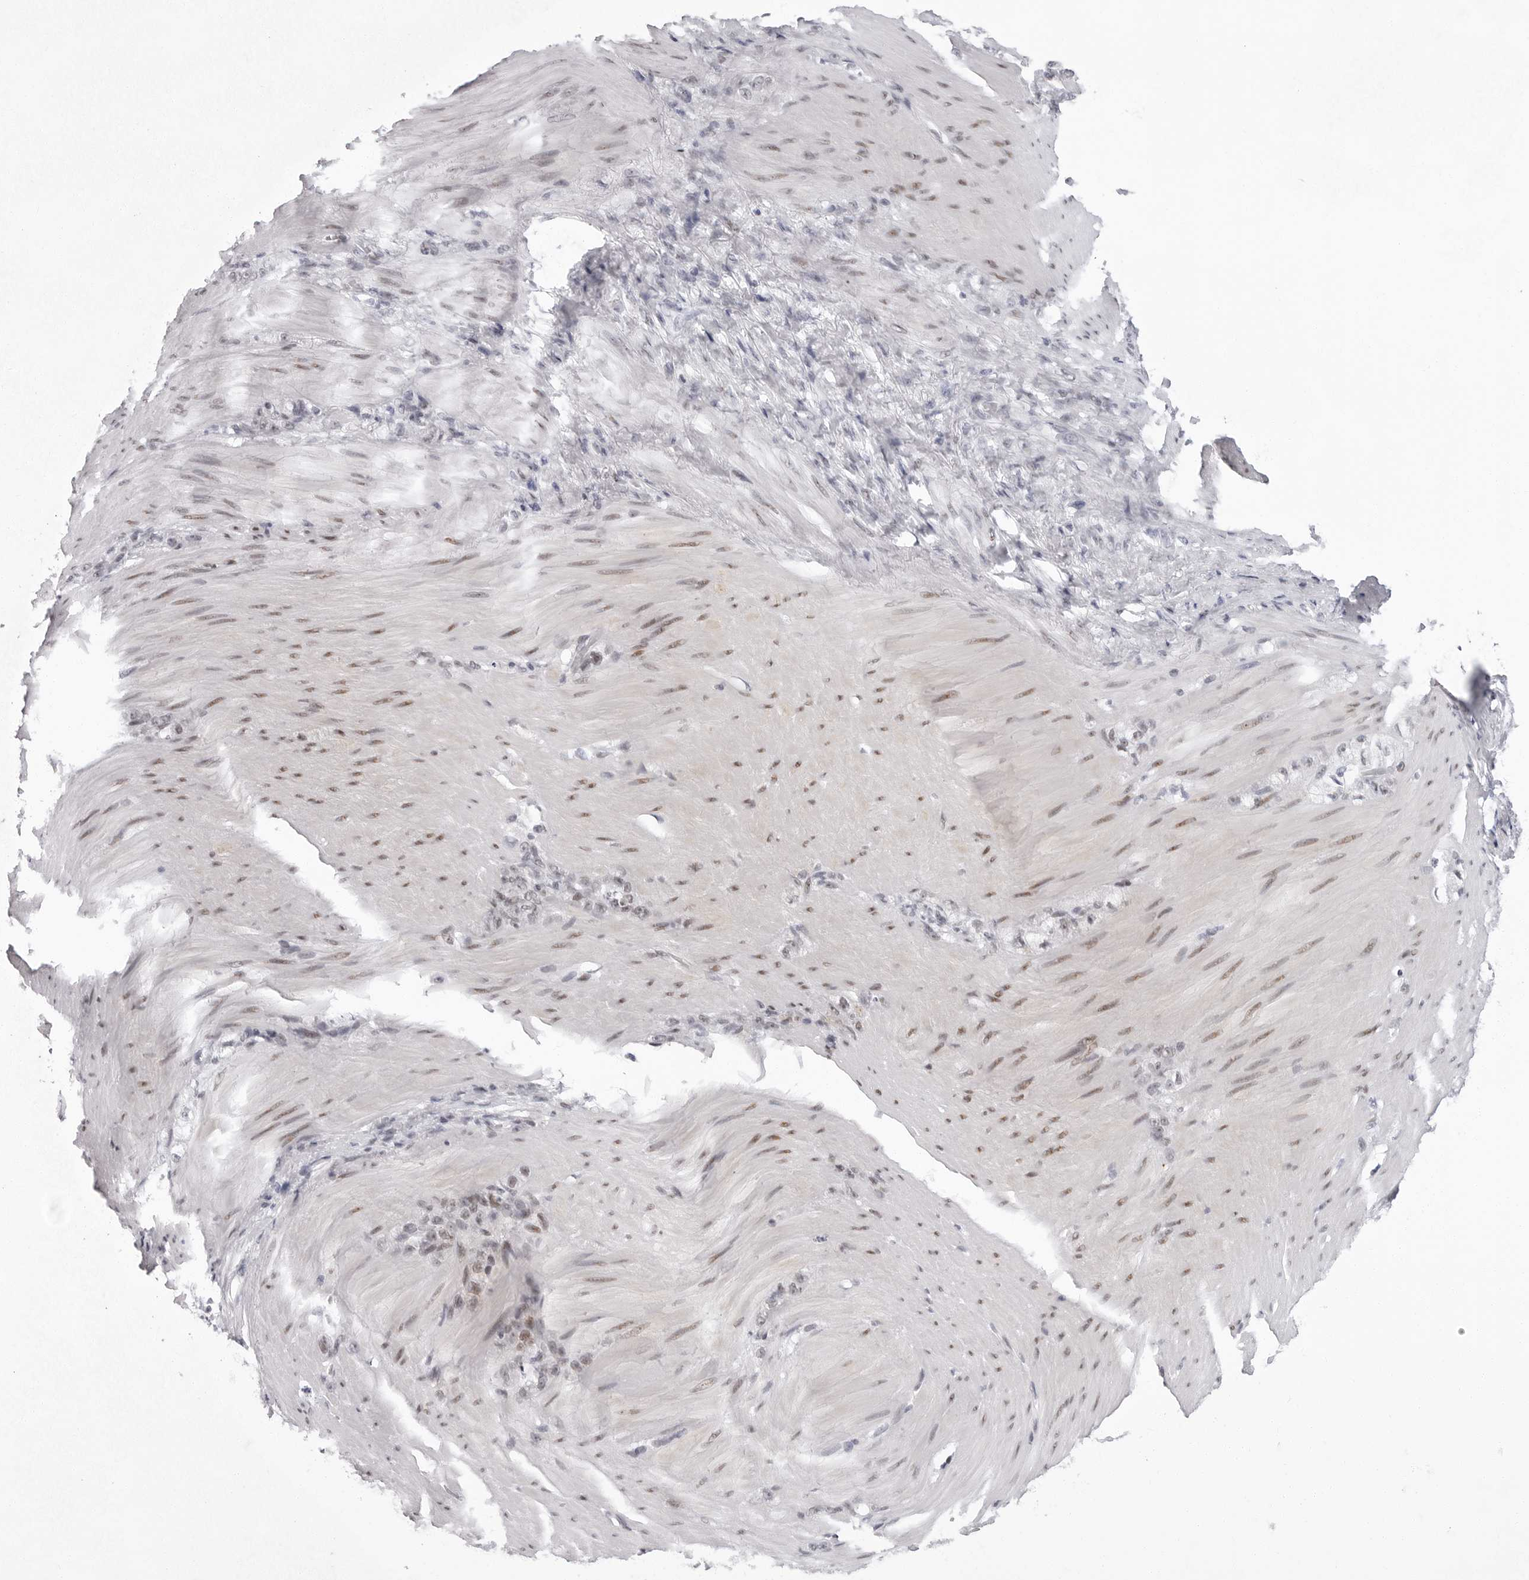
{"staining": {"intensity": "weak", "quantity": "<25%", "location": "nuclear"}, "tissue": "stomach cancer", "cell_type": "Tumor cells", "image_type": "cancer", "snomed": [{"axis": "morphology", "description": "Normal tissue, NOS"}, {"axis": "morphology", "description": "Adenocarcinoma, NOS"}, {"axis": "topography", "description": "Stomach"}], "caption": "Tumor cells show no significant protein positivity in stomach adenocarcinoma.", "gene": "VEZF1", "patient": {"sex": "male", "age": 82}}